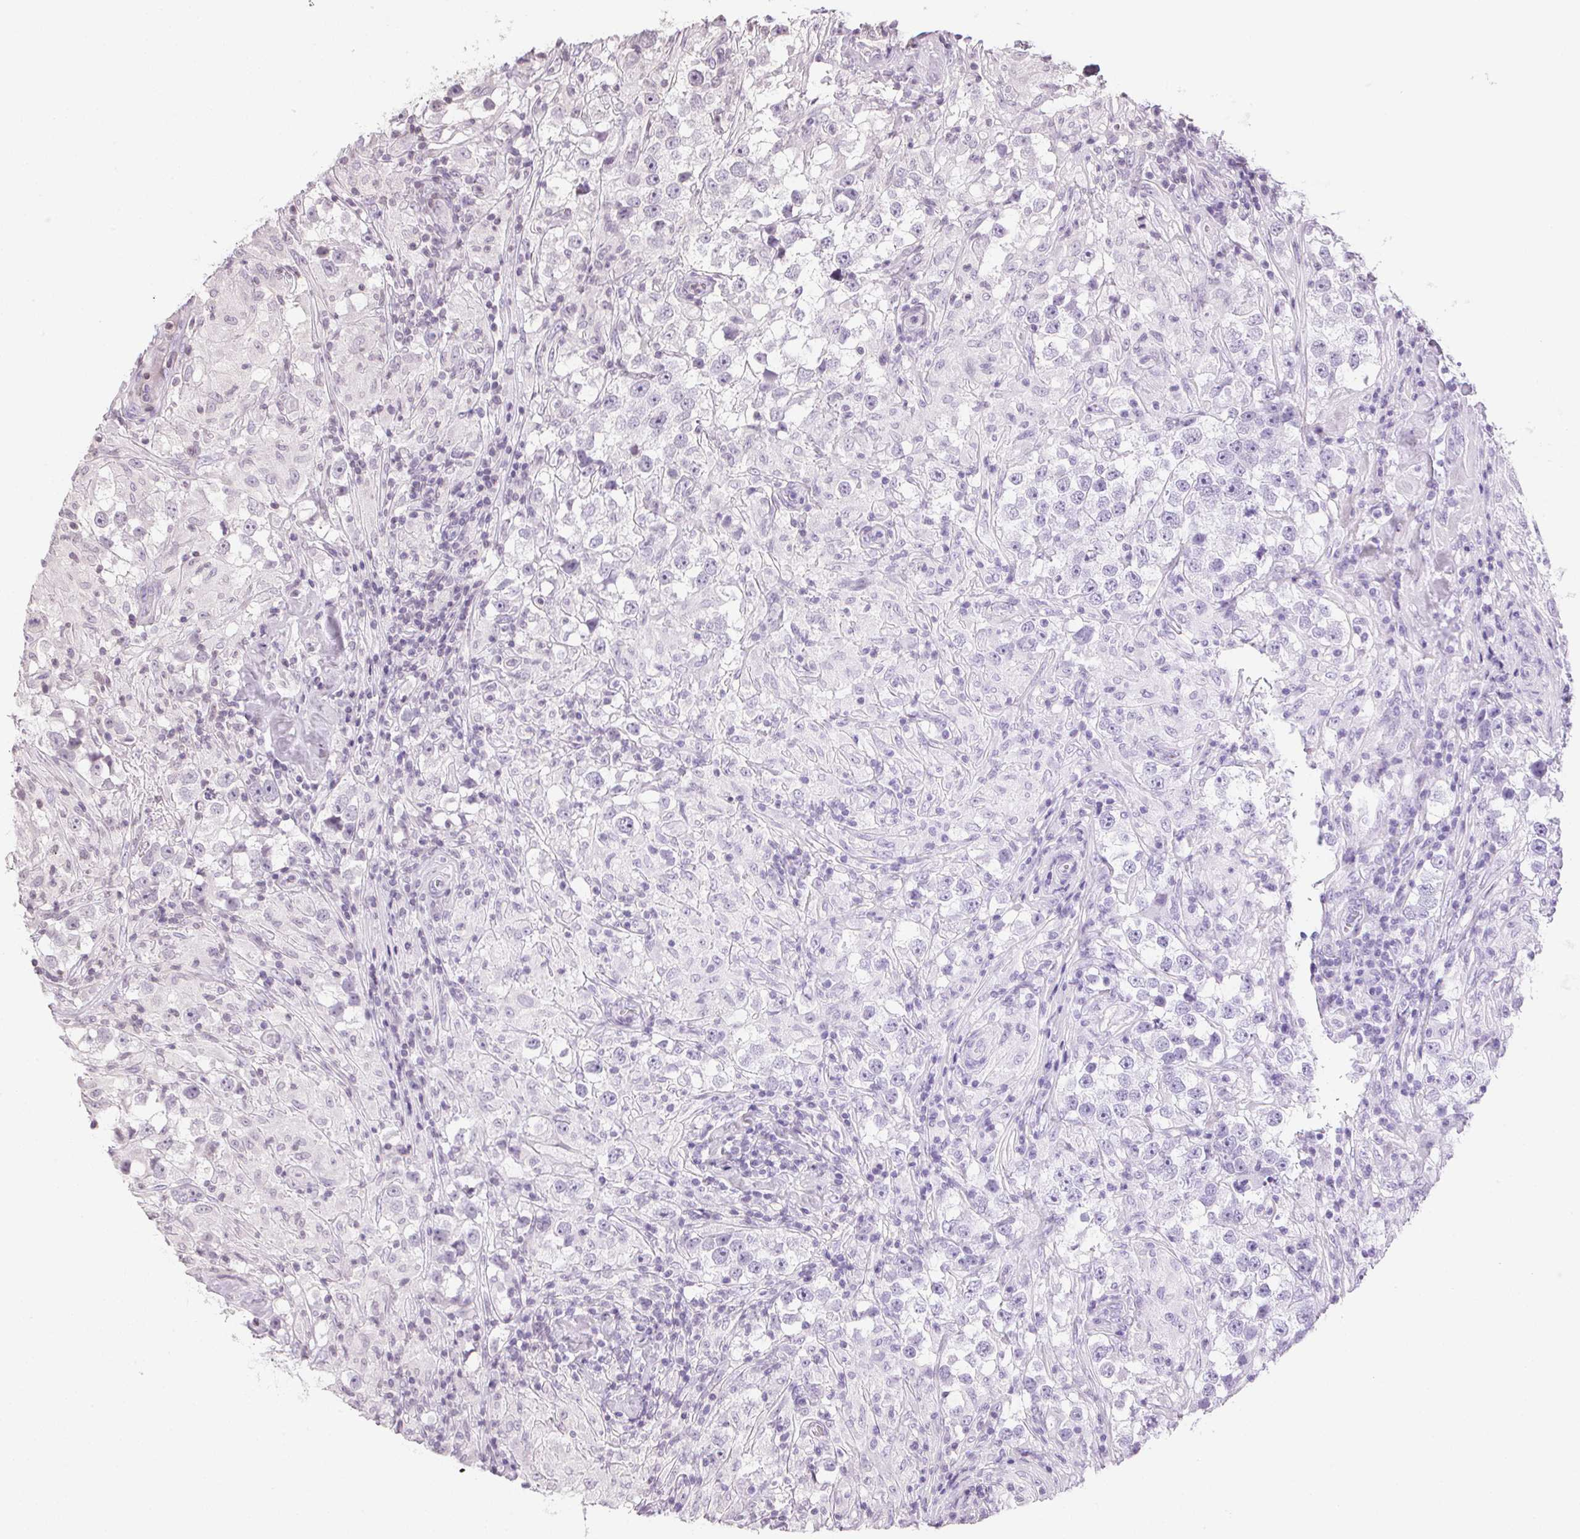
{"staining": {"intensity": "negative", "quantity": "none", "location": "none"}, "tissue": "testis cancer", "cell_type": "Tumor cells", "image_type": "cancer", "snomed": [{"axis": "morphology", "description": "Seminoma, NOS"}, {"axis": "topography", "description": "Testis"}], "caption": "This is a image of immunohistochemistry staining of testis cancer (seminoma), which shows no expression in tumor cells.", "gene": "PRL", "patient": {"sex": "male", "age": 46}}